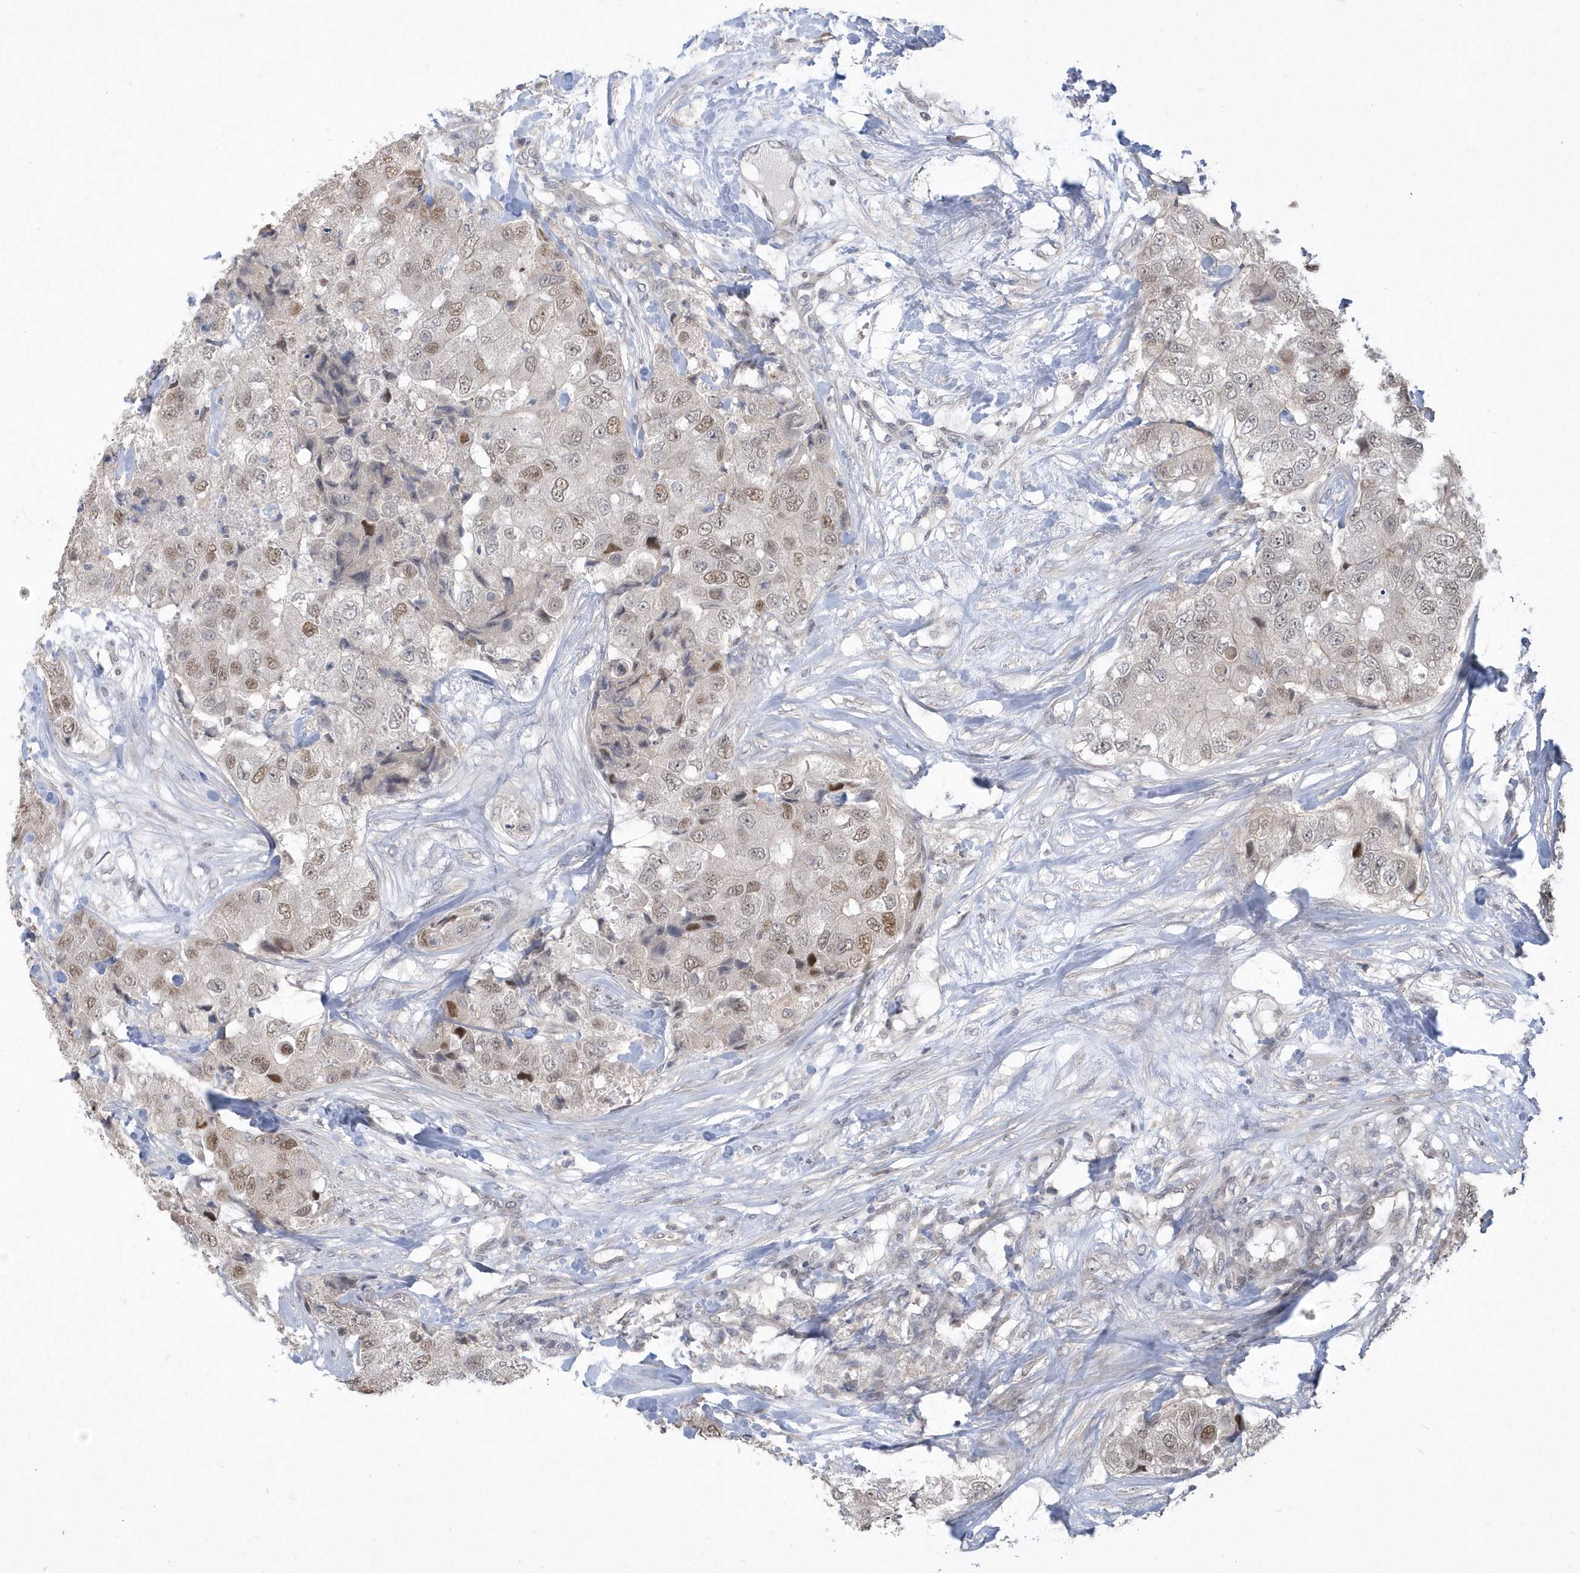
{"staining": {"intensity": "weak", "quantity": "25%-75%", "location": "nuclear"}, "tissue": "breast cancer", "cell_type": "Tumor cells", "image_type": "cancer", "snomed": [{"axis": "morphology", "description": "Duct carcinoma"}, {"axis": "topography", "description": "Breast"}], "caption": "Immunohistochemical staining of infiltrating ductal carcinoma (breast) shows low levels of weak nuclear staining in approximately 25%-75% of tumor cells.", "gene": "TSPEAR", "patient": {"sex": "female", "age": 62}}